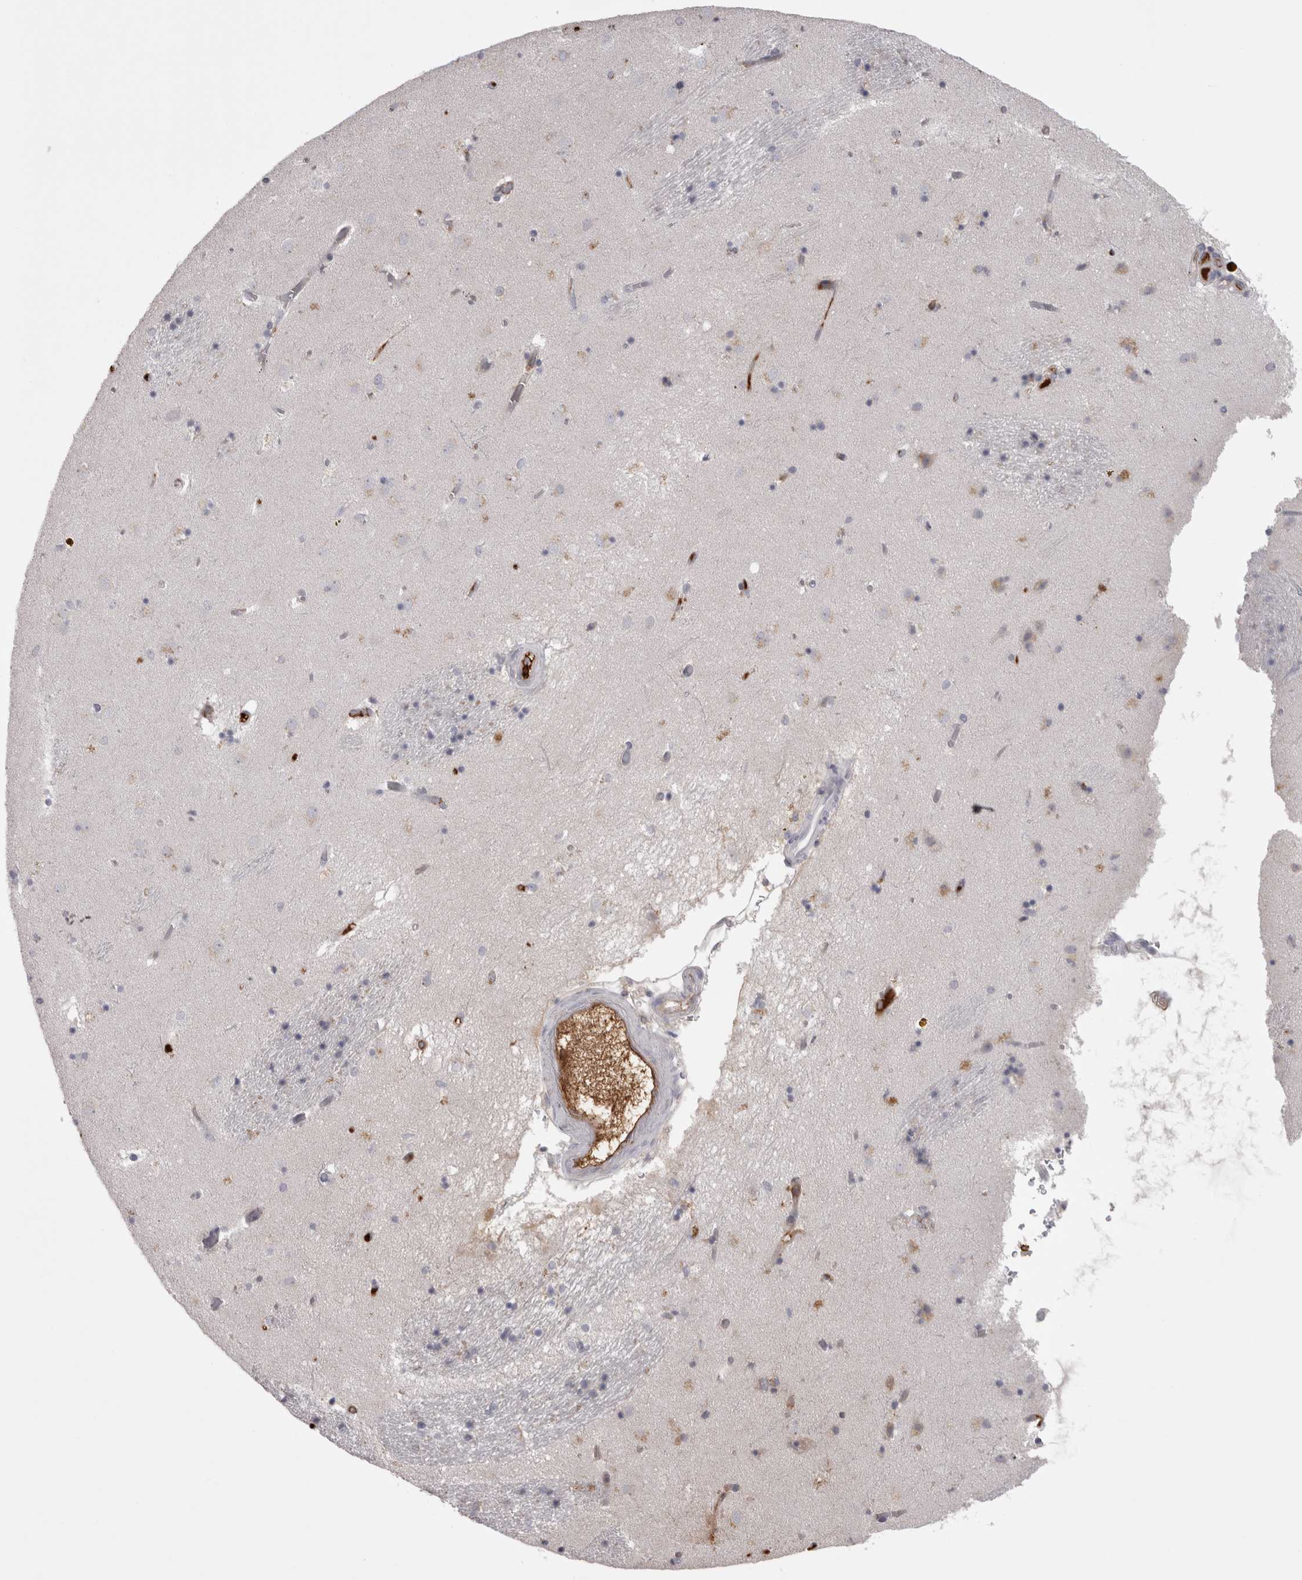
{"staining": {"intensity": "weak", "quantity": "<25%", "location": "cytoplasmic/membranous"}, "tissue": "caudate", "cell_type": "Glial cells", "image_type": "normal", "snomed": [{"axis": "morphology", "description": "Normal tissue, NOS"}, {"axis": "topography", "description": "Lateral ventricle wall"}], "caption": "Protein analysis of normal caudate shows no significant positivity in glial cells. (Brightfield microscopy of DAB (3,3'-diaminobenzidine) immunohistochemistry (IHC) at high magnification).", "gene": "SAA4", "patient": {"sex": "male", "age": 70}}